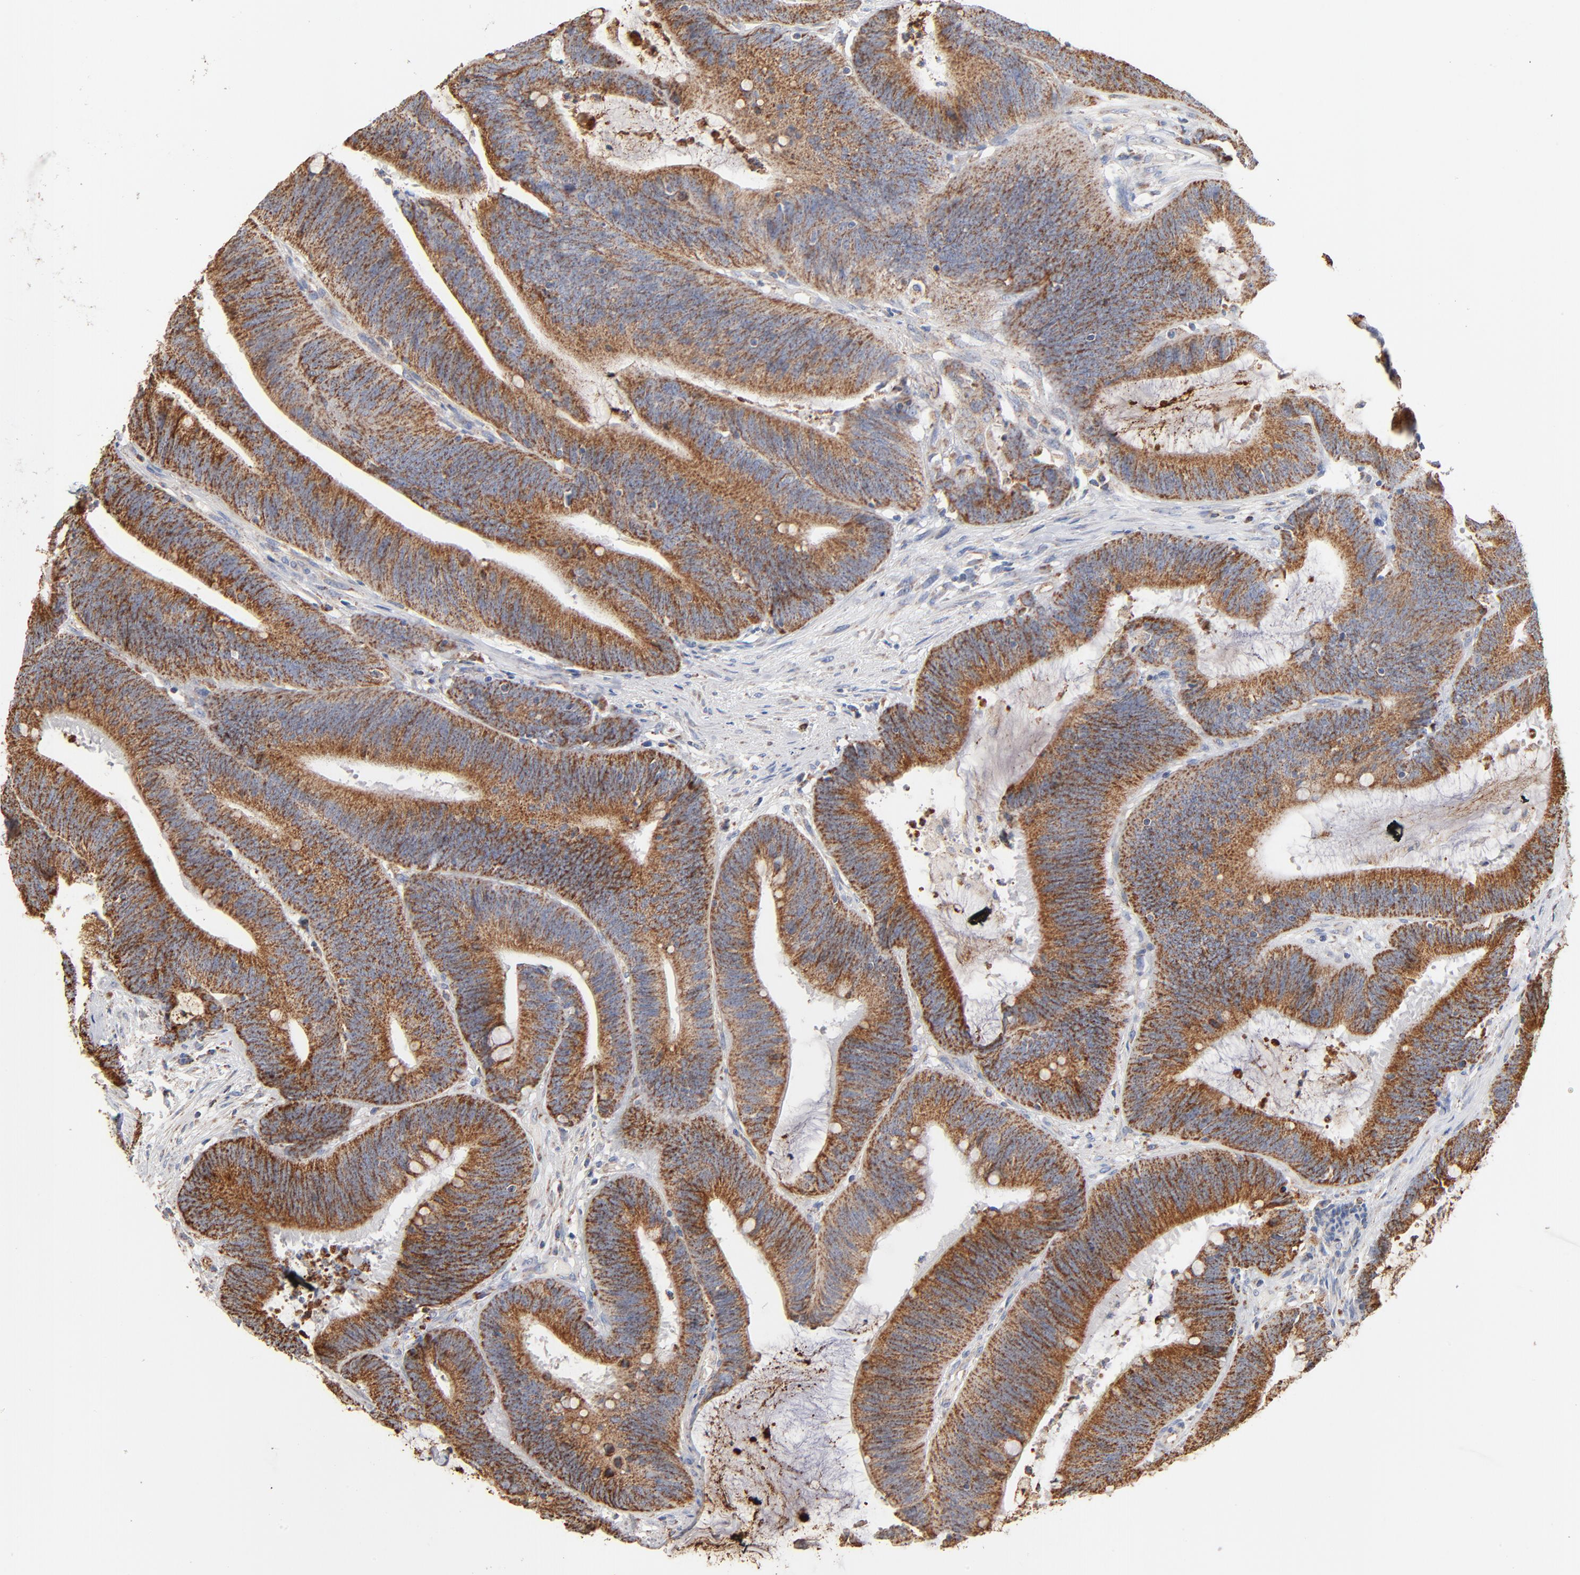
{"staining": {"intensity": "strong", "quantity": ">75%", "location": "cytoplasmic/membranous"}, "tissue": "colorectal cancer", "cell_type": "Tumor cells", "image_type": "cancer", "snomed": [{"axis": "morphology", "description": "Adenocarcinoma, NOS"}, {"axis": "topography", "description": "Rectum"}], "caption": "The photomicrograph shows staining of colorectal cancer (adenocarcinoma), revealing strong cytoplasmic/membranous protein staining (brown color) within tumor cells. (DAB IHC with brightfield microscopy, high magnification).", "gene": "UQCRC1", "patient": {"sex": "female", "age": 66}}